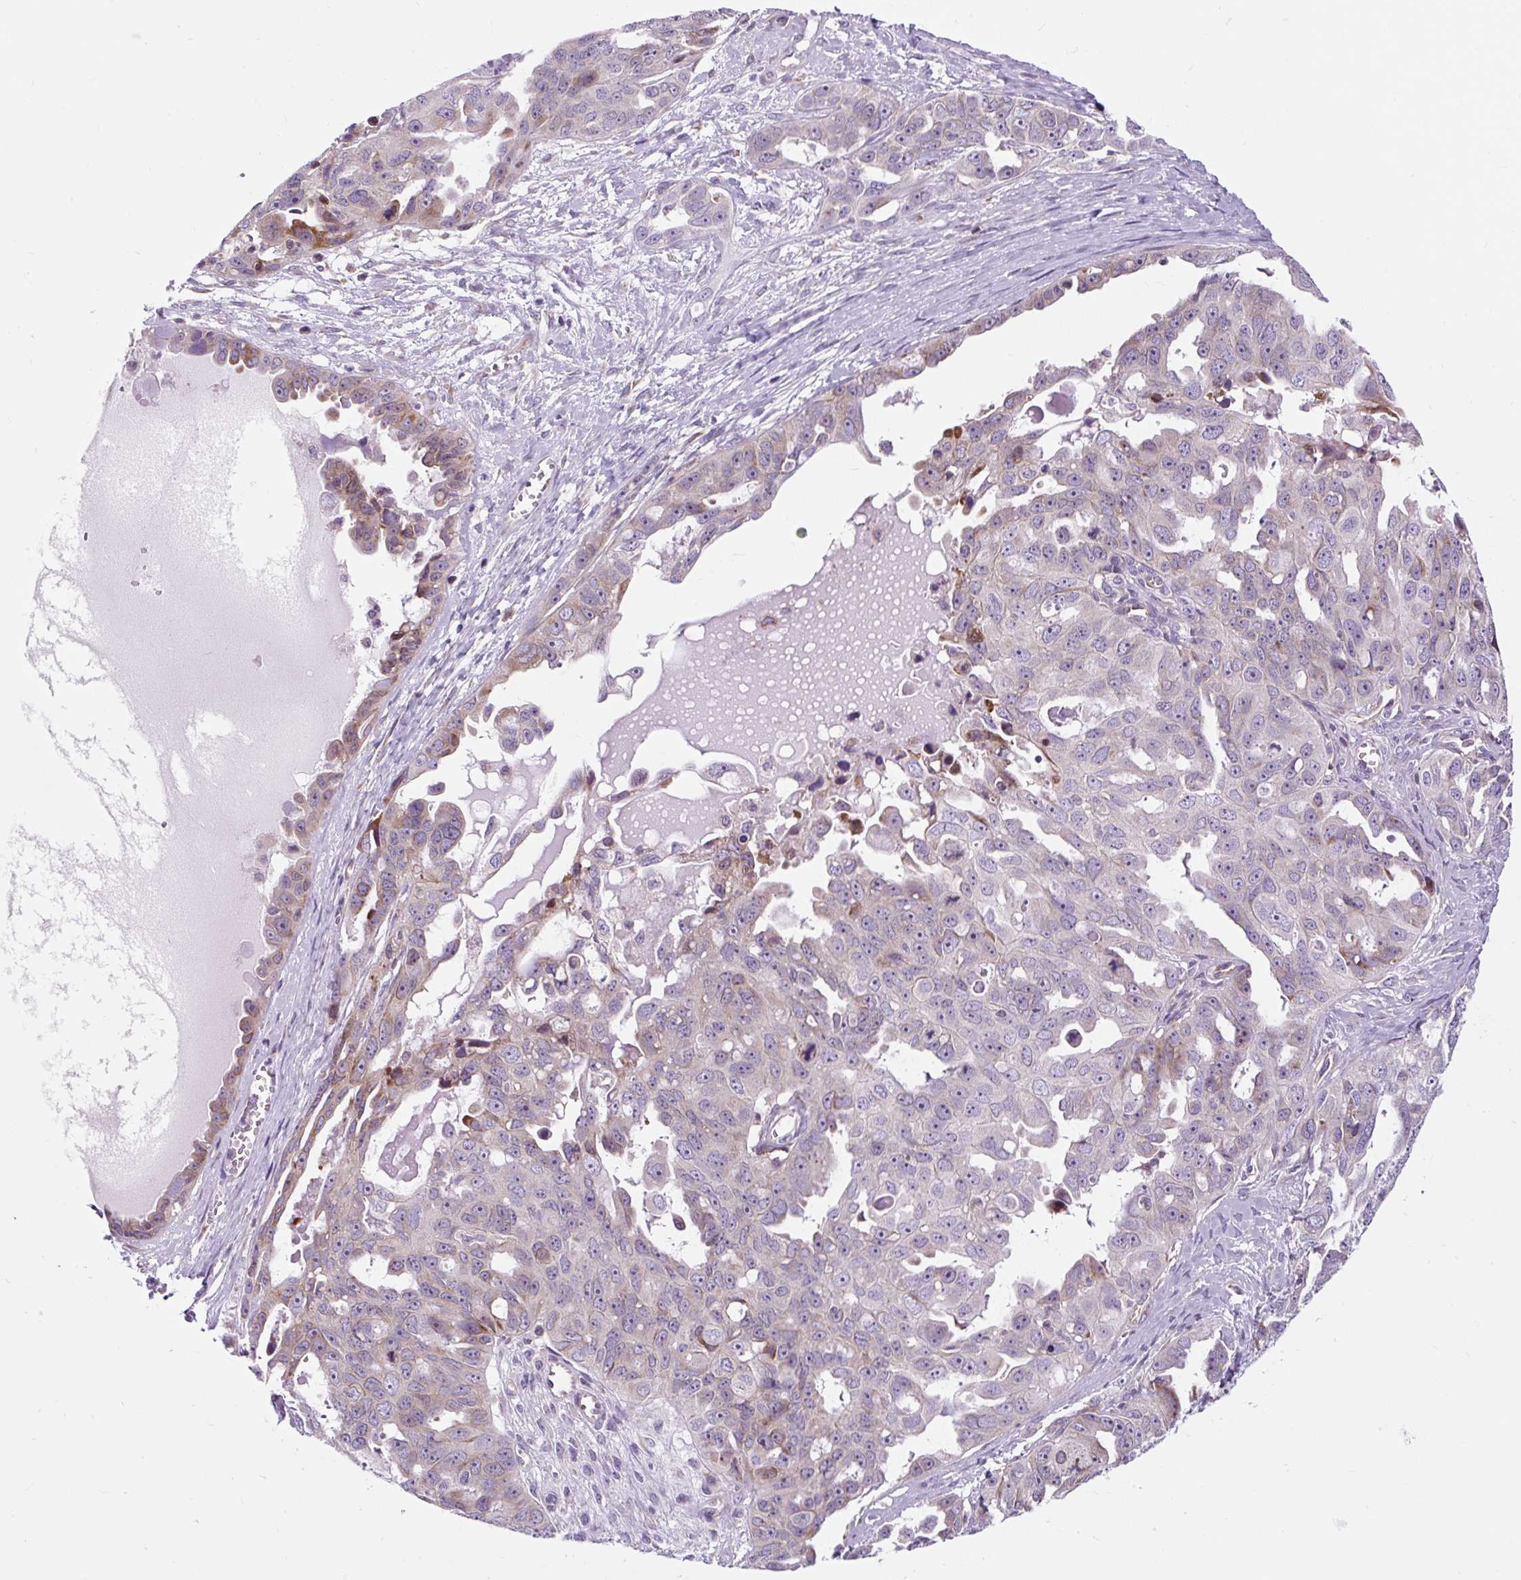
{"staining": {"intensity": "weak", "quantity": "25%-75%", "location": "cytoplasmic/membranous"}, "tissue": "ovarian cancer", "cell_type": "Tumor cells", "image_type": "cancer", "snomed": [{"axis": "morphology", "description": "Carcinoma, endometroid"}, {"axis": "topography", "description": "Ovary"}], "caption": "Tumor cells demonstrate weak cytoplasmic/membranous expression in about 25%-75% of cells in endometroid carcinoma (ovarian). The staining is performed using DAB brown chromogen to label protein expression. The nuclei are counter-stained blue using hematoxylin.", "gene": "CISD3", "patient": {"sex": "female", "age": 70}}